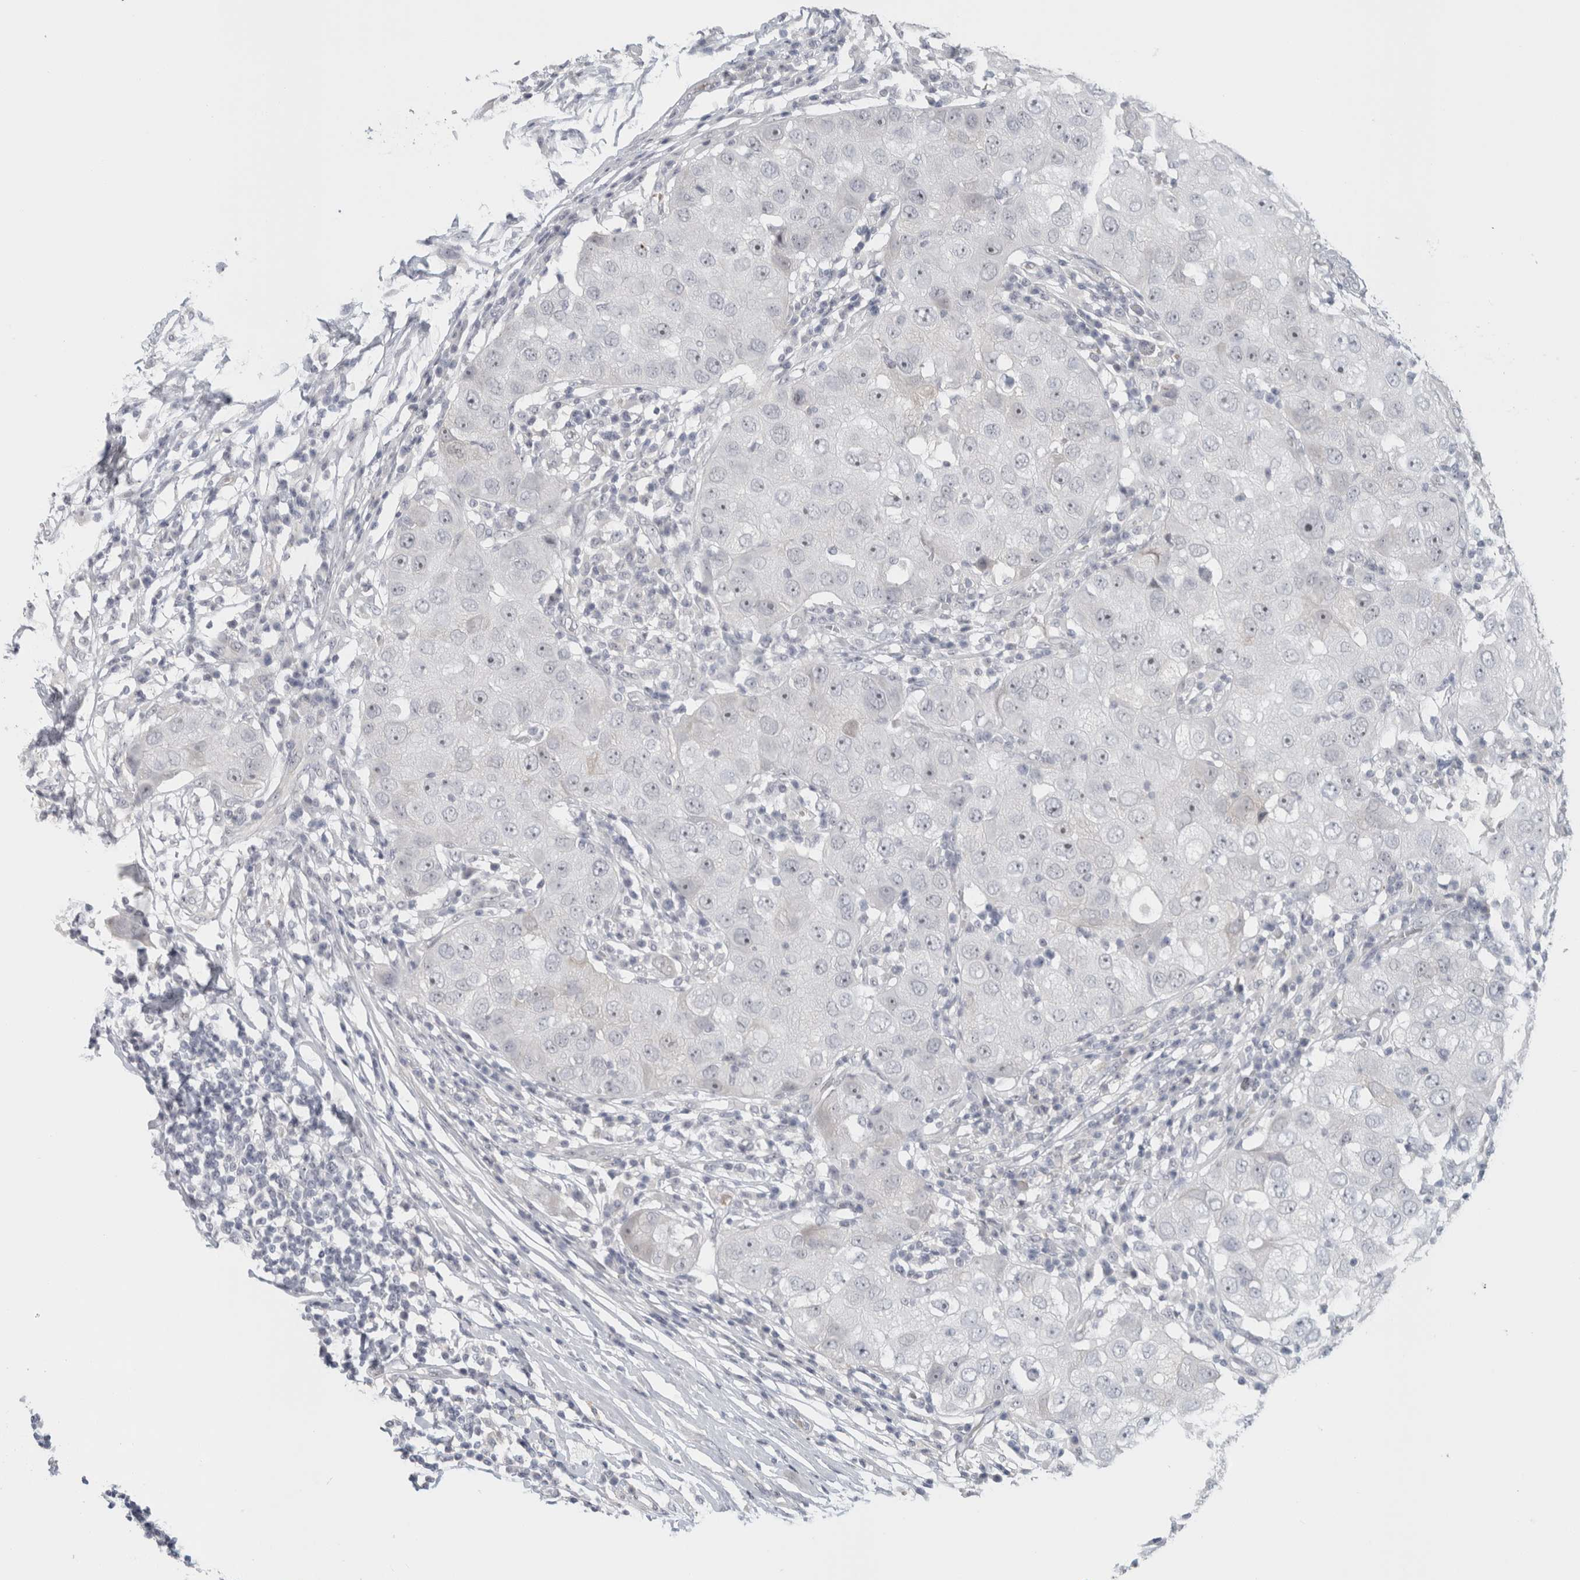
{"staining": {"intensity": "weak", "quantity": "<25%", "location": "cytoplasmic/membranous"}, "tissue": "breast cancer", "cell_type": "Tumor cells", "image_type": "cancer", "snomed": [{"axis": "morphology", "description": "Duct carcinoma"}, {"axis": "topography", "description": "Breast"}], "caption": "A photomicrograph of breast cancer stained for a protein shows no brown staining in tumor cells.", "gene": "FMR1NB", "patient": {"sex": "female", "age": 27}}